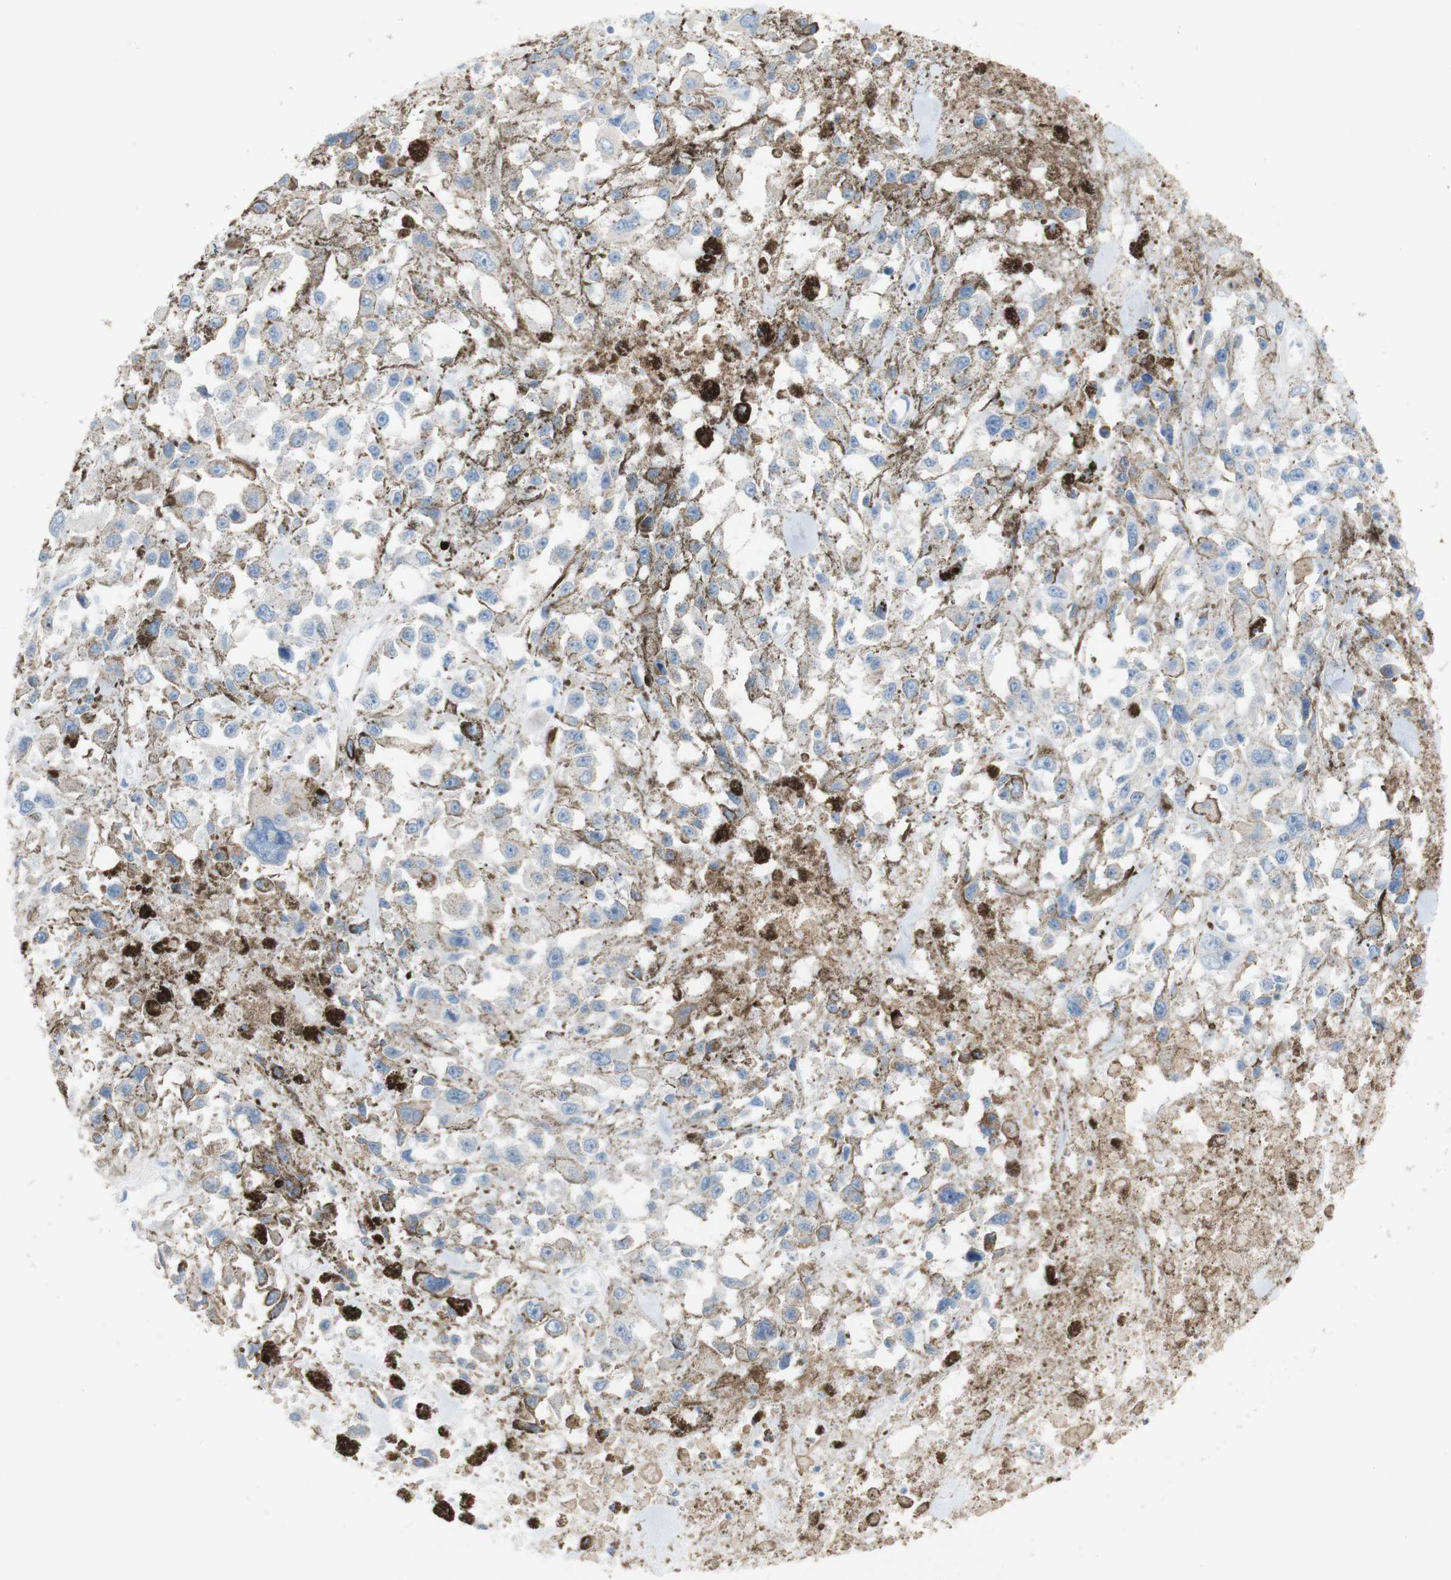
{"staining": {"intensity": "weak", "quantity": ">75%", "location": "cytoplasmic/membranous"}, "tissue": "melanoma", "cell_type": "Tumor cells", "image_type": "cancer", "snomed": [{"axis": "morphology", "description": "Malignant melanoma, Metastatic site"}, {"axis": "topography", "description": "Lymph node"}], "caption": "A high-resolution photomicrograph shows immunohistochemistry staining of melanoma, which reveals weak cytoplasmic/membranous positivity in approximately >75% of tumor cells. The staining was performed using DAB to visualize the protein expression in brown, while the nuclei were stained in blue with hematoxylin (Magnification: 20x).", "gene": "PACSIN1", "patient": {"sex": "male", "age": 59}}